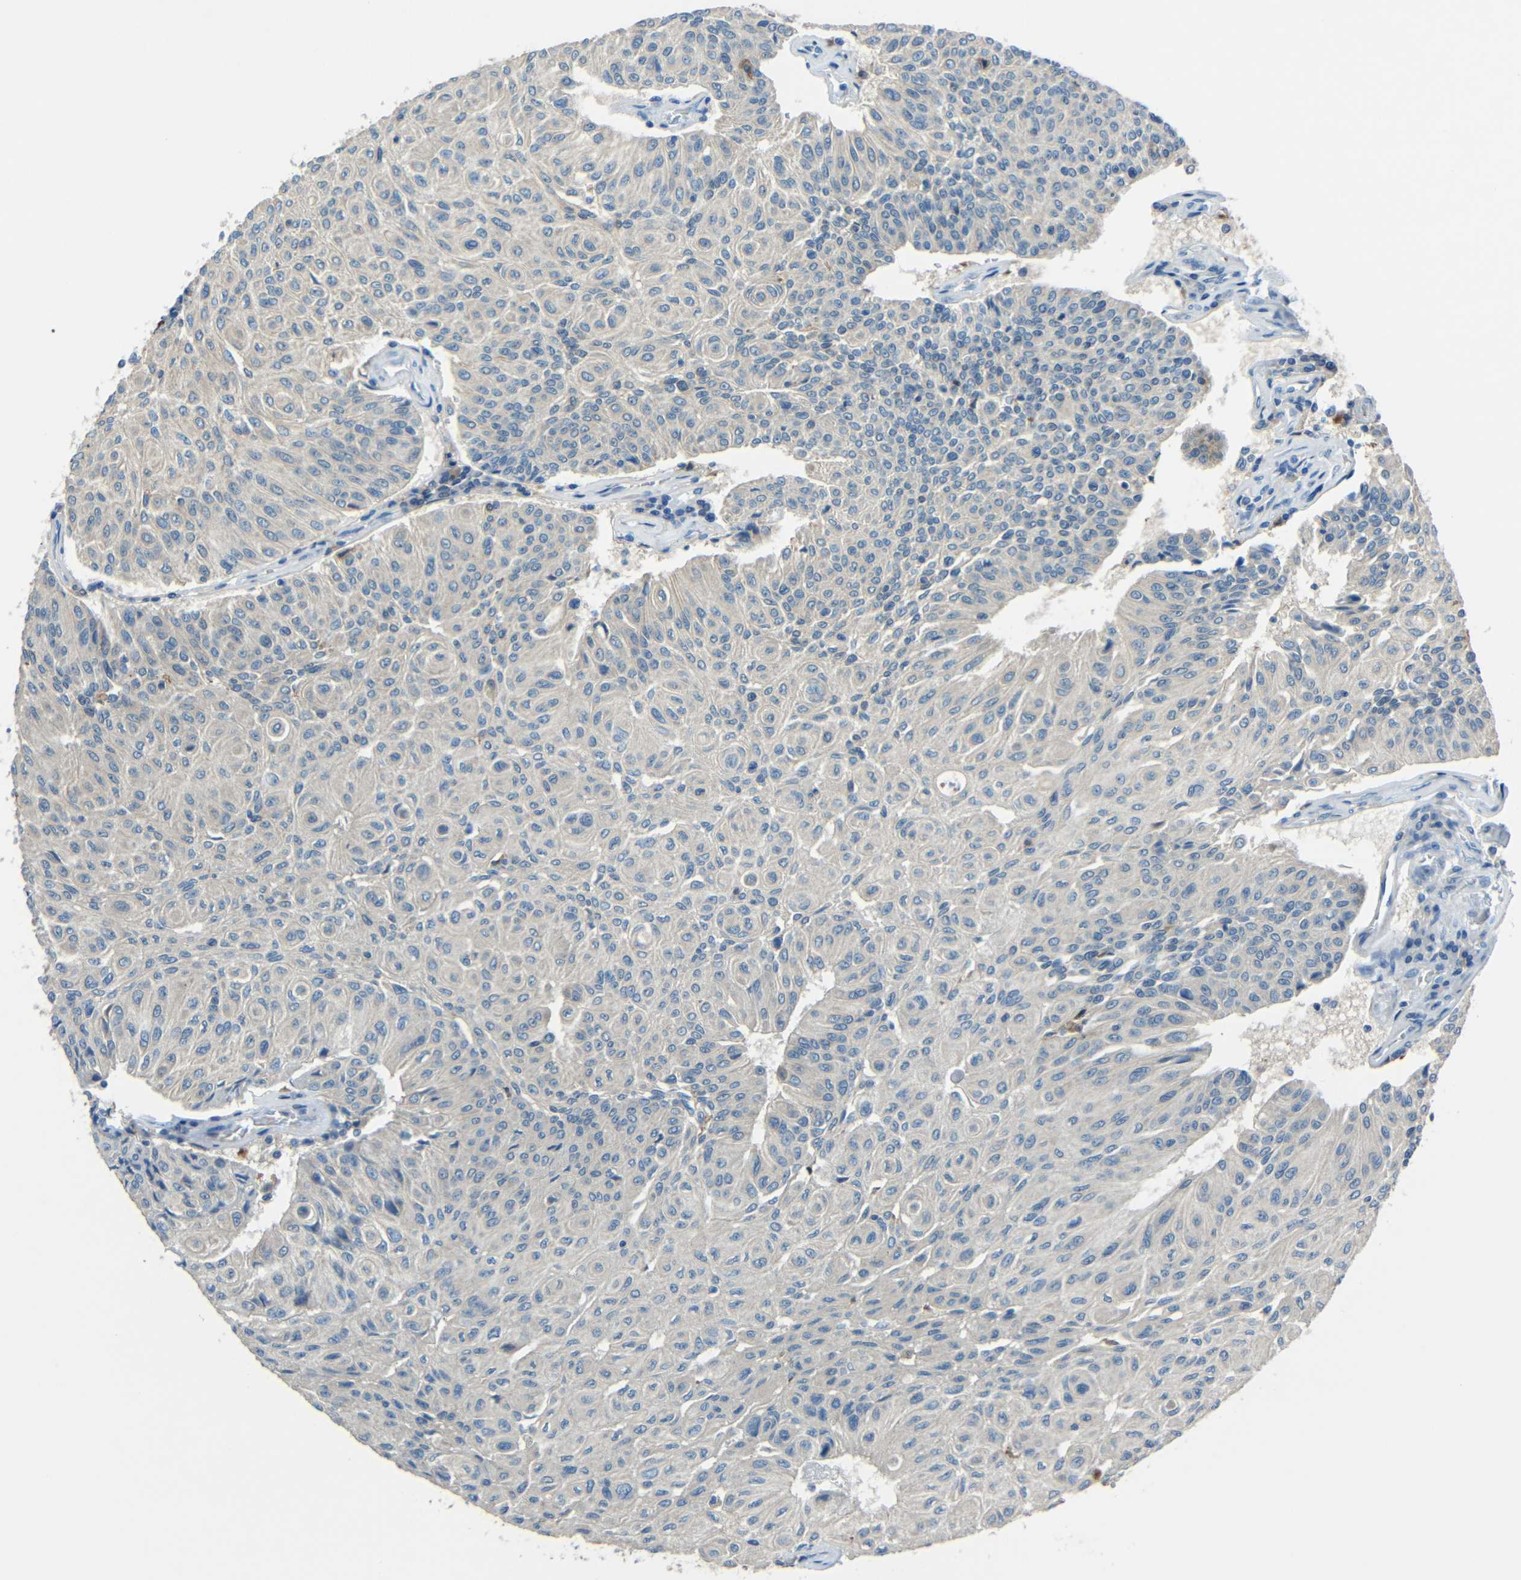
{"staining": {"intensity": "negative", "quantity": "none", "location": "none"}, "tissue": "urothelial cancer", "cell_type": "Tumor cells", "image_type": "cancer", "snomed": [{"axis": "morphology", "description": "Urothelial carcinoma, High grade"}, {"axis": "topography", "description": "Urinary bladder"}], "caption": "Immunohistochemical staining of human urothelial carcinoma (high-grade) reveals no significant staining in tumor cells.", "gene": "CYP26B1", "patient": {"sex": "male", "age": 66}}